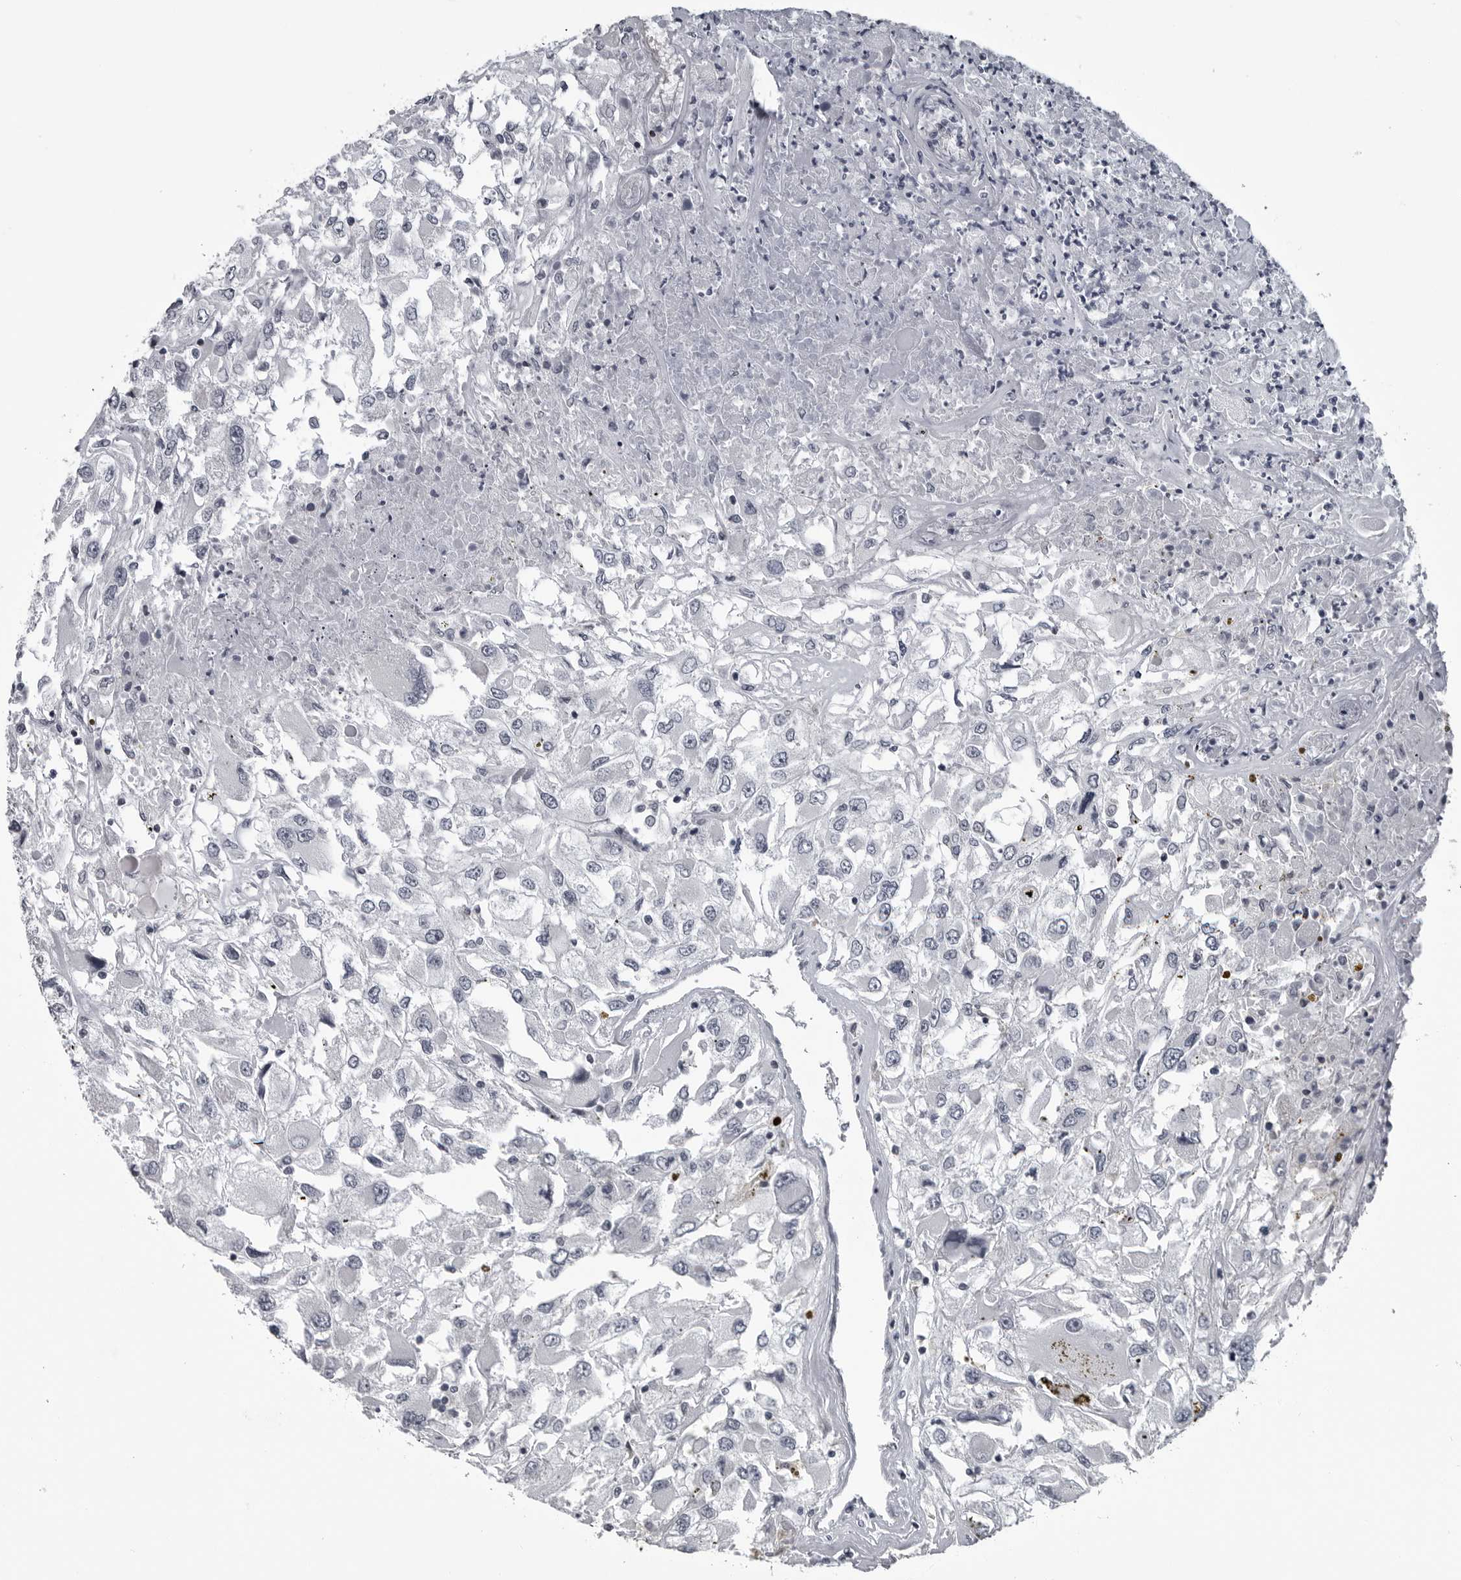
{"staining": {"intensity": "negative", "quantity": "none", "location": "none"}, "tissue": "renal cancer", "cell_type": "Tumor cells", "image_type": "cancer", "snomed": [{"axis": "morphology", "description": "Adenocarcinoma, NOS"}, {"axis": "topography", "description": "Kidney"}], "caption": "Human renal cancer stained for a protein using IHC demonstrates no staining in tumor cells.", "gene": "LYSMD1", "patient": {"sex": "female", "age": 52}}